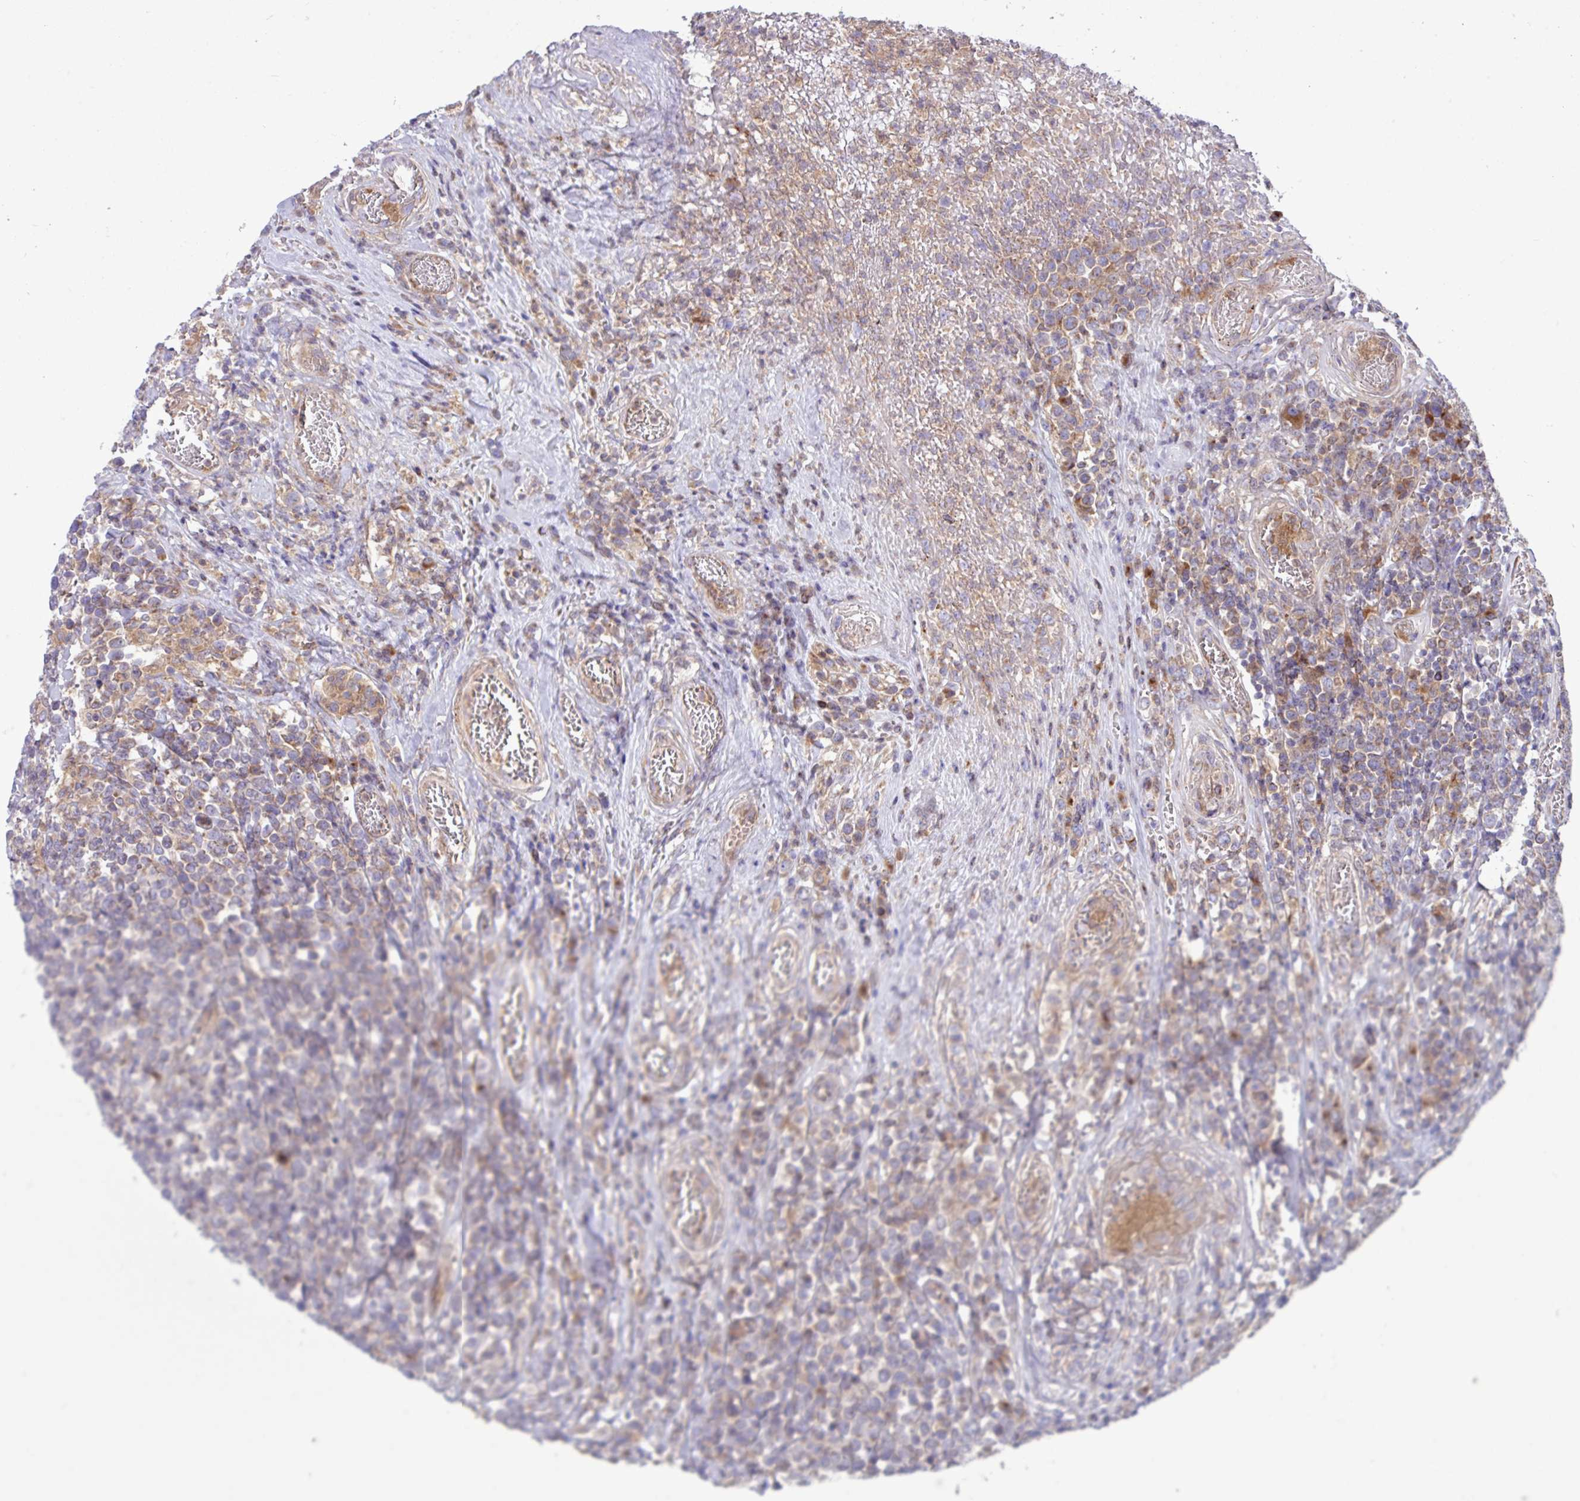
{"staining": {"intensity": "weak", "quantity": "<25%", "location": "cytoplasmic/membranous"}, "tissue": "lymphoma", "cell_type": "Tumor cells", "image_type": "cancer", "snomed": [{"axis": "morphology", "description": "Malignant lymphoma, non-Hodgkin's type, High grade"}, {"axis": "topography", "description": "Soft tissue"}], "caption": "This is an immunohistochemistry image of lymphoma. There is no expression in tumor cells.", "gene": "RAB19", "patient": {"sex": "female", "age": 56}}